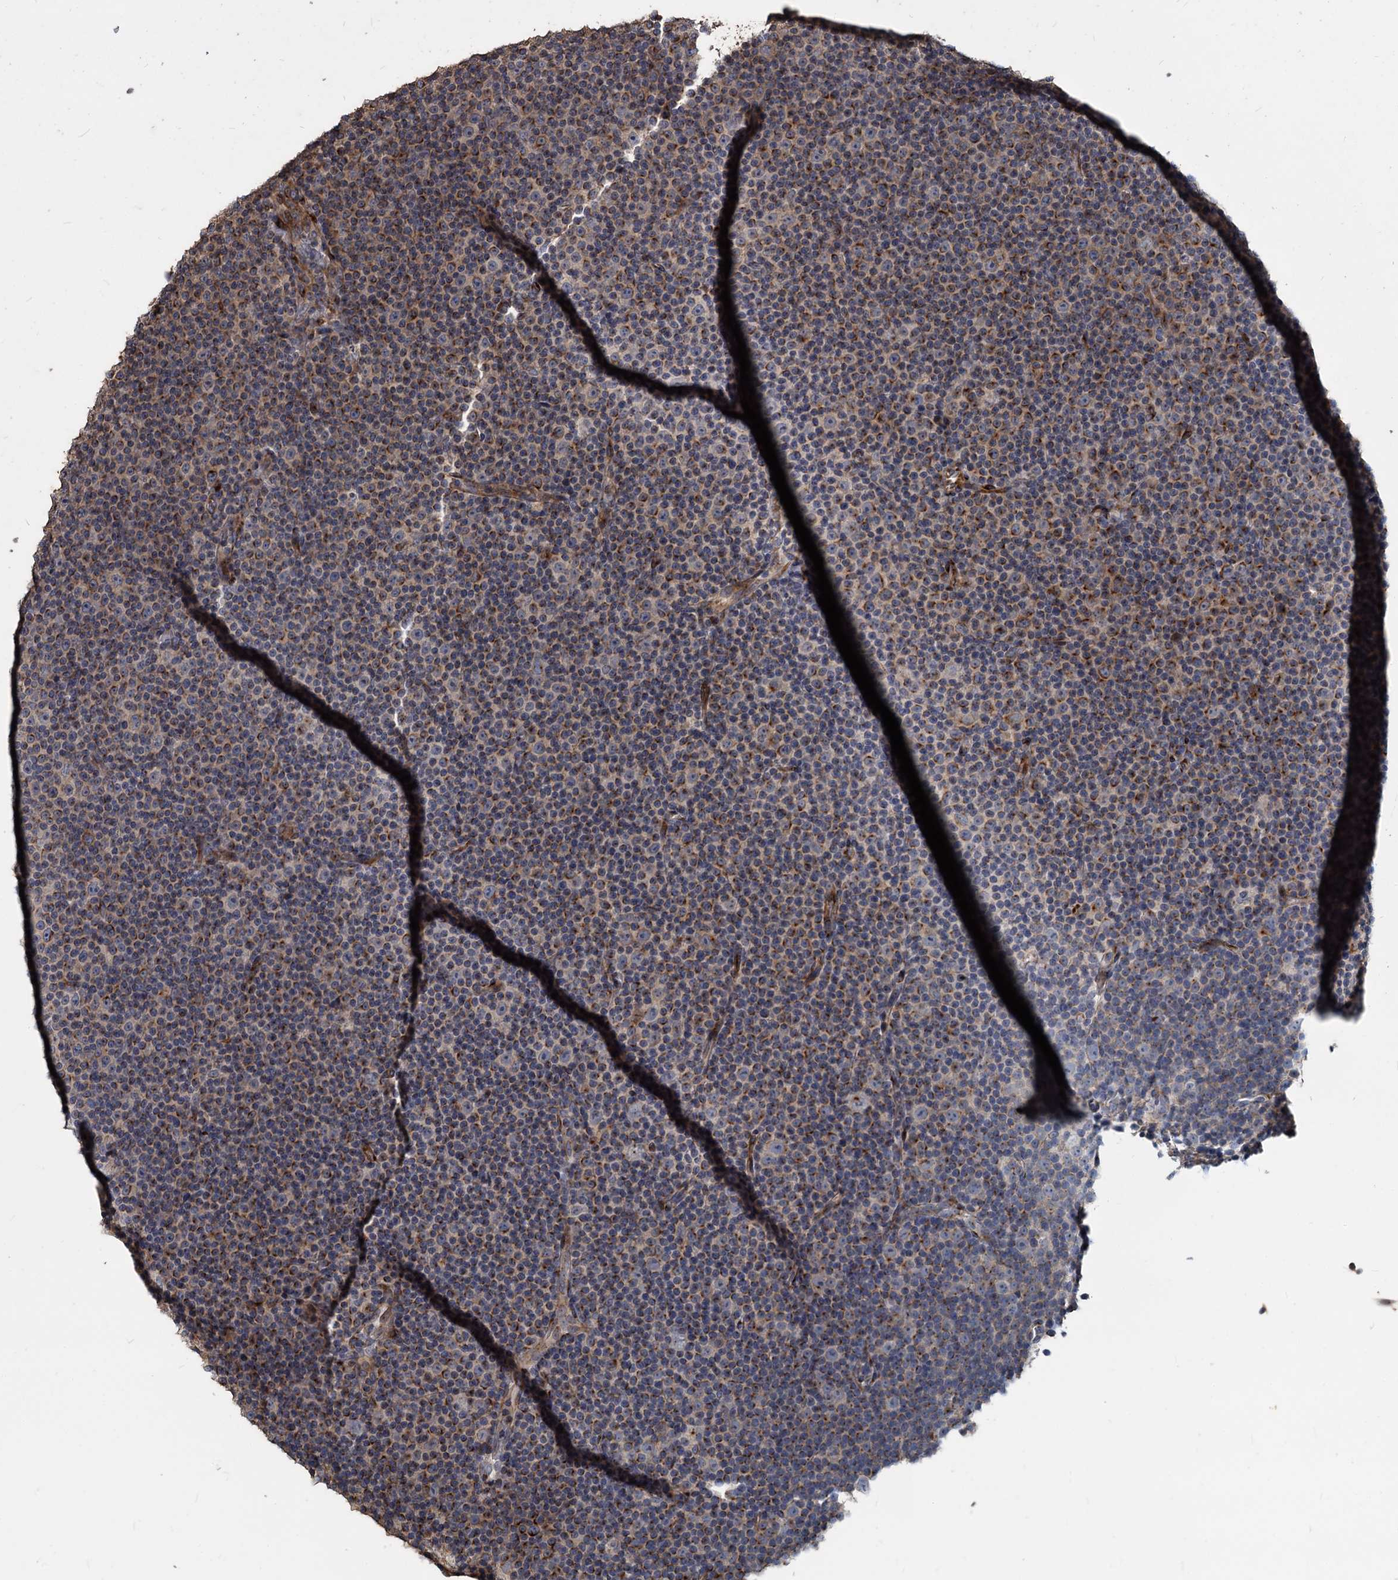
{"staining": {"intensity": "moderate", "quantity": "<25%", "location": "cytoplasmic/membranous"}, "tissue": "lymphoma", "cell_type": "Tumor cells", "image_type": "cancer", "snomed": [{"axis": "morphology", "description": "Malignant lymphoma, non-Hodgkin's type, Low grade"}, {"axis": "topography", "description": "Lymph node"}], "caption": "Lymphoma was stained to show a protein in brown. There is low levels of moderate cytoplasmic/membranous staining in about <25% of tumor cells.", "gene": "DEPDC4", "patient": {"sex": "female", "age": 67}}